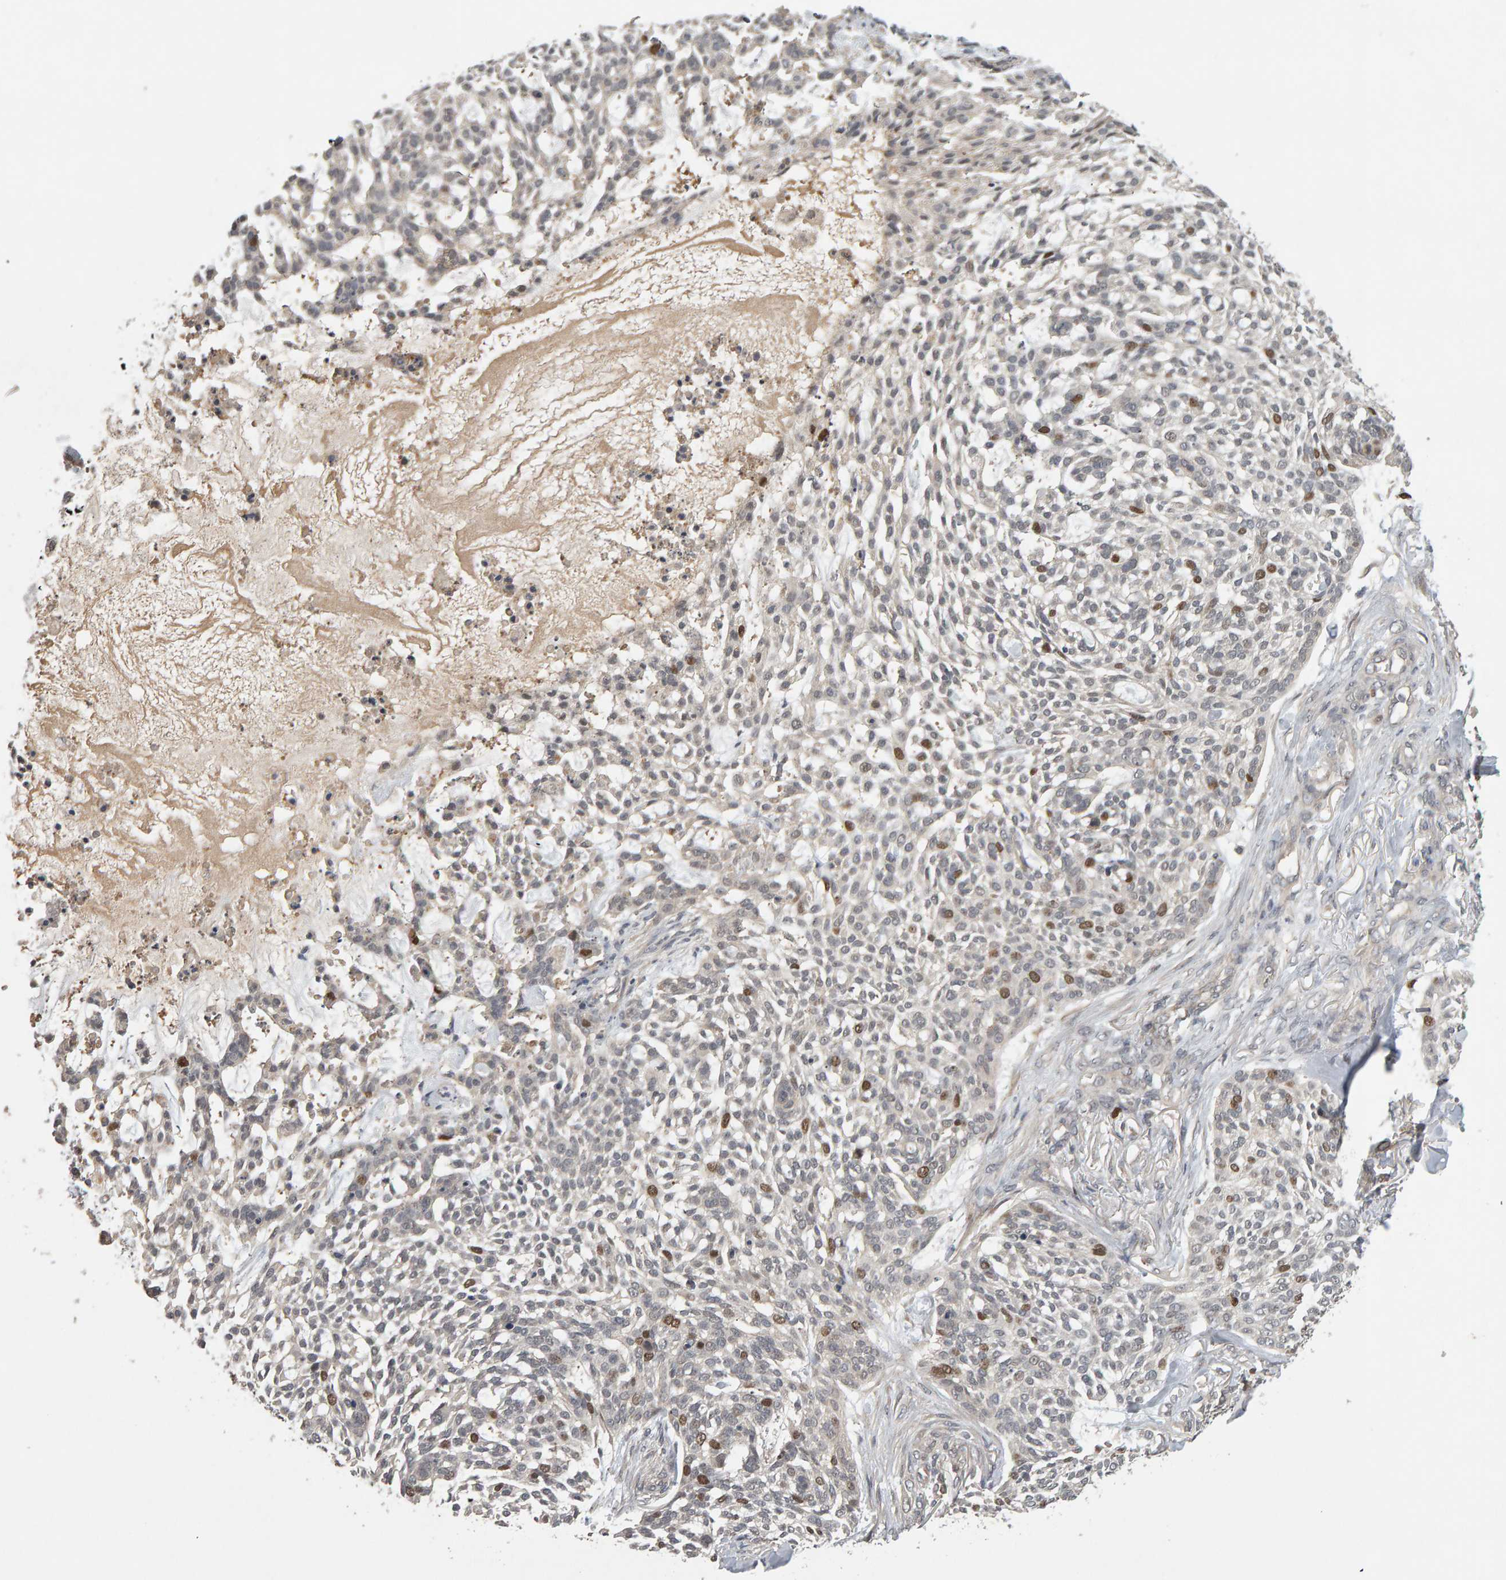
{"staining": {"intensity": "moderate", "quantity": "<25%", "location": "nuclear"}, "tissue": "skin cancer", "cell_type": "Tumor cells", "image_type": "cancer", "snomed": [{"axis": "morphology", "description": "Basal cell carcinoma"}, {"axis": "topography", "description": "Skin"}], "caption": "Immunohistochemistry staining of skin basal cell carcinoma, which displays low levels of moderate nuclear positivity in approximately <25% of tumor cells indicating moderate nuclear protein positivity. The staining was performed using DAB (3,3'-diaminobenzidine) (brown) for protein detection and nuclei were counterstained in hematoxylin (blue).", "gene": "CDCA5", "patient": {"sex": "female", "age": 64}}